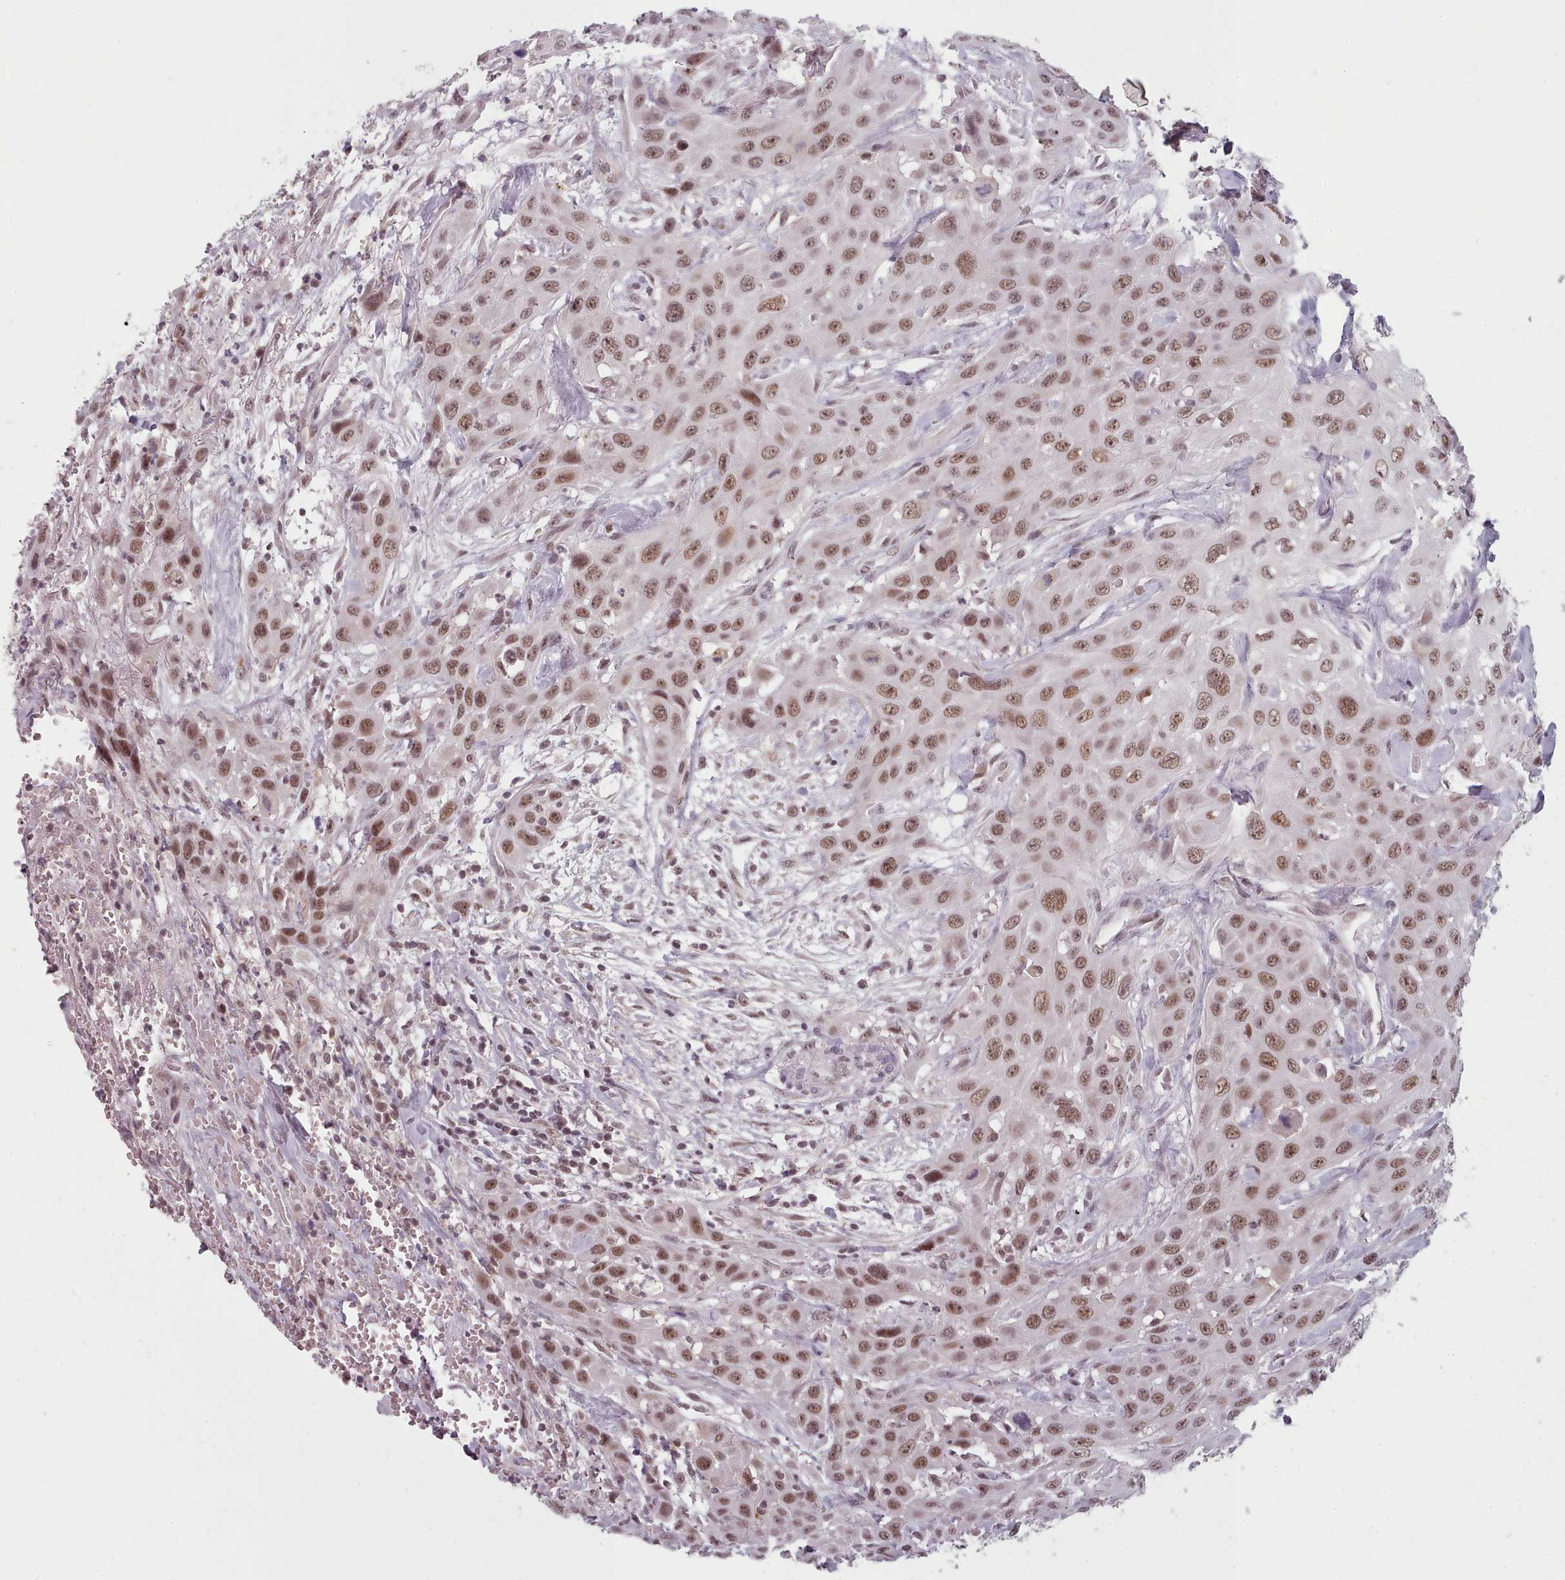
{"staining": {"intensity": "moderate", "quantity": ">75%", "location": "nuclear"}, "tissue": "head and neck cancer", "cell_type": "Tumor cells", "image_type": "cancer", "snomed": [{"axis": "morphology", "description": "Squamous cell carcinoma, NOS"}, {"axis": "topography", "description": "Head-Neck"}], "caption": "Immunohistochemistry (IHC) staining of head and neck cancer, which displays medium levels of moderate nuclear staining in about >75% of tumor cells indicating moderate nuclear protein expression. The staining was performed using DAB (3,3'-diaminobenzidine) (brown) for protein detection and nuclei were counterstained in hematoxylin (blue).", "gene": "SRSF9", "patient": {"sex": "male", "age": 81}}